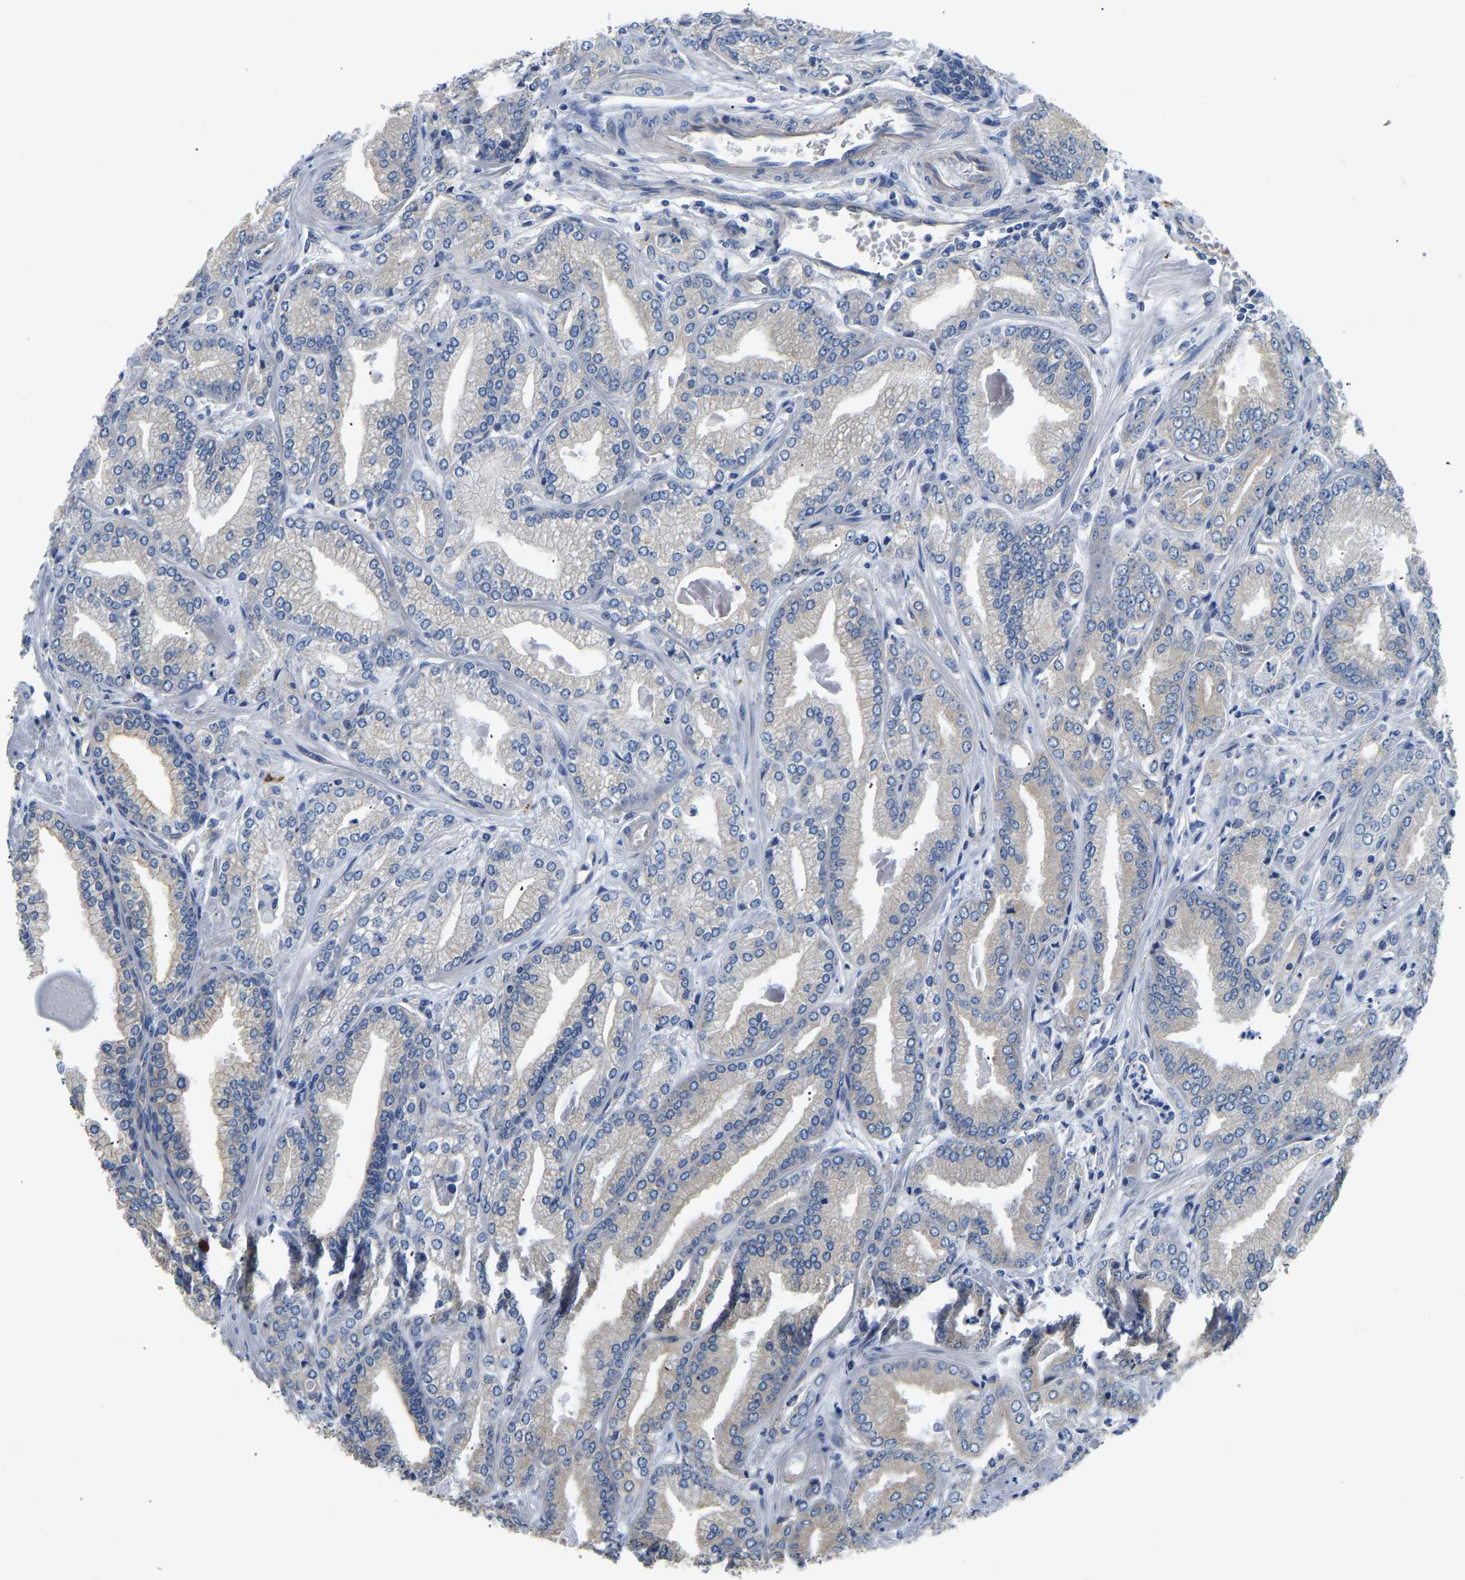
{"staining": {"intensity": "negative", "quantity": "none", "location": "none"}, "tissue": "prostate cancer", "cell_type": "Tumor cells", "image_type": "cancer", "snomed": [{"axis": "morphology", "description": "Adenocarcinoma, Low grade"}, {"axis": "topography", "description": "Prostate"}], "caption": "Tumor cells are negative for protein expression in human prostate adenocarcinoma (low-grade).", "gene": "CSDE1", "patient": {"sex": "male", "age": 52}}